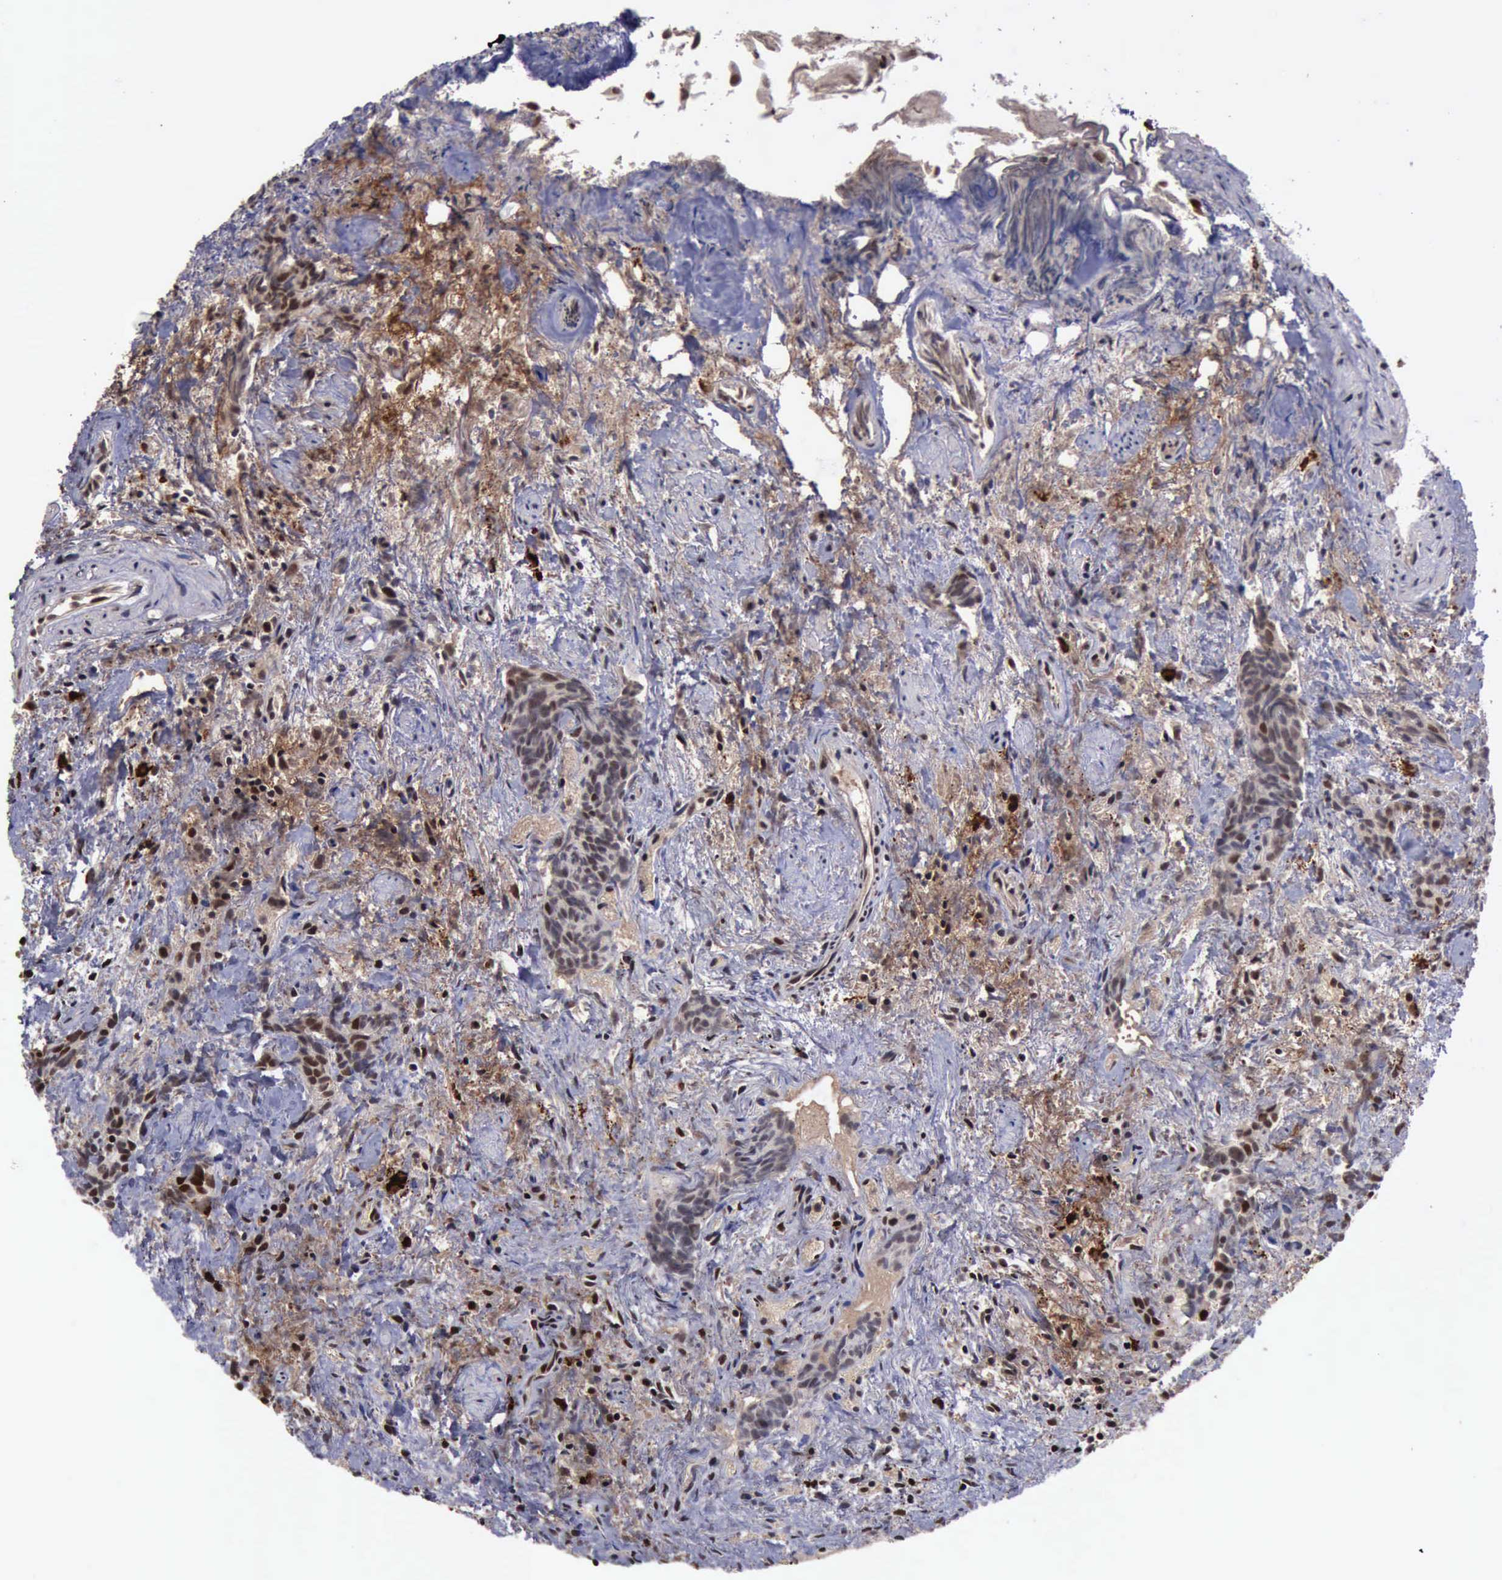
{"staining": {"intensity": "moderate", "quantity": ">75%", "location": "cytoplasmic/membranous,nuclear"}, "tissue": "urothelial cancer", "cell_type": "Tumor cells", "image_type": "cancer", "snomed": [{"axis": "morphology", "description": "Urothelial carcinoma, High grade"}, {"axis": "topography", "description": "Urinary bladder"}], "caption": "Moderate cytoplasmic/membranous and nuclear staining is present in approximately >75% of tumor cells in urothelial cancer.", "gene": "TRMT2A", "patient": {"sex": "female", "age": 78}}